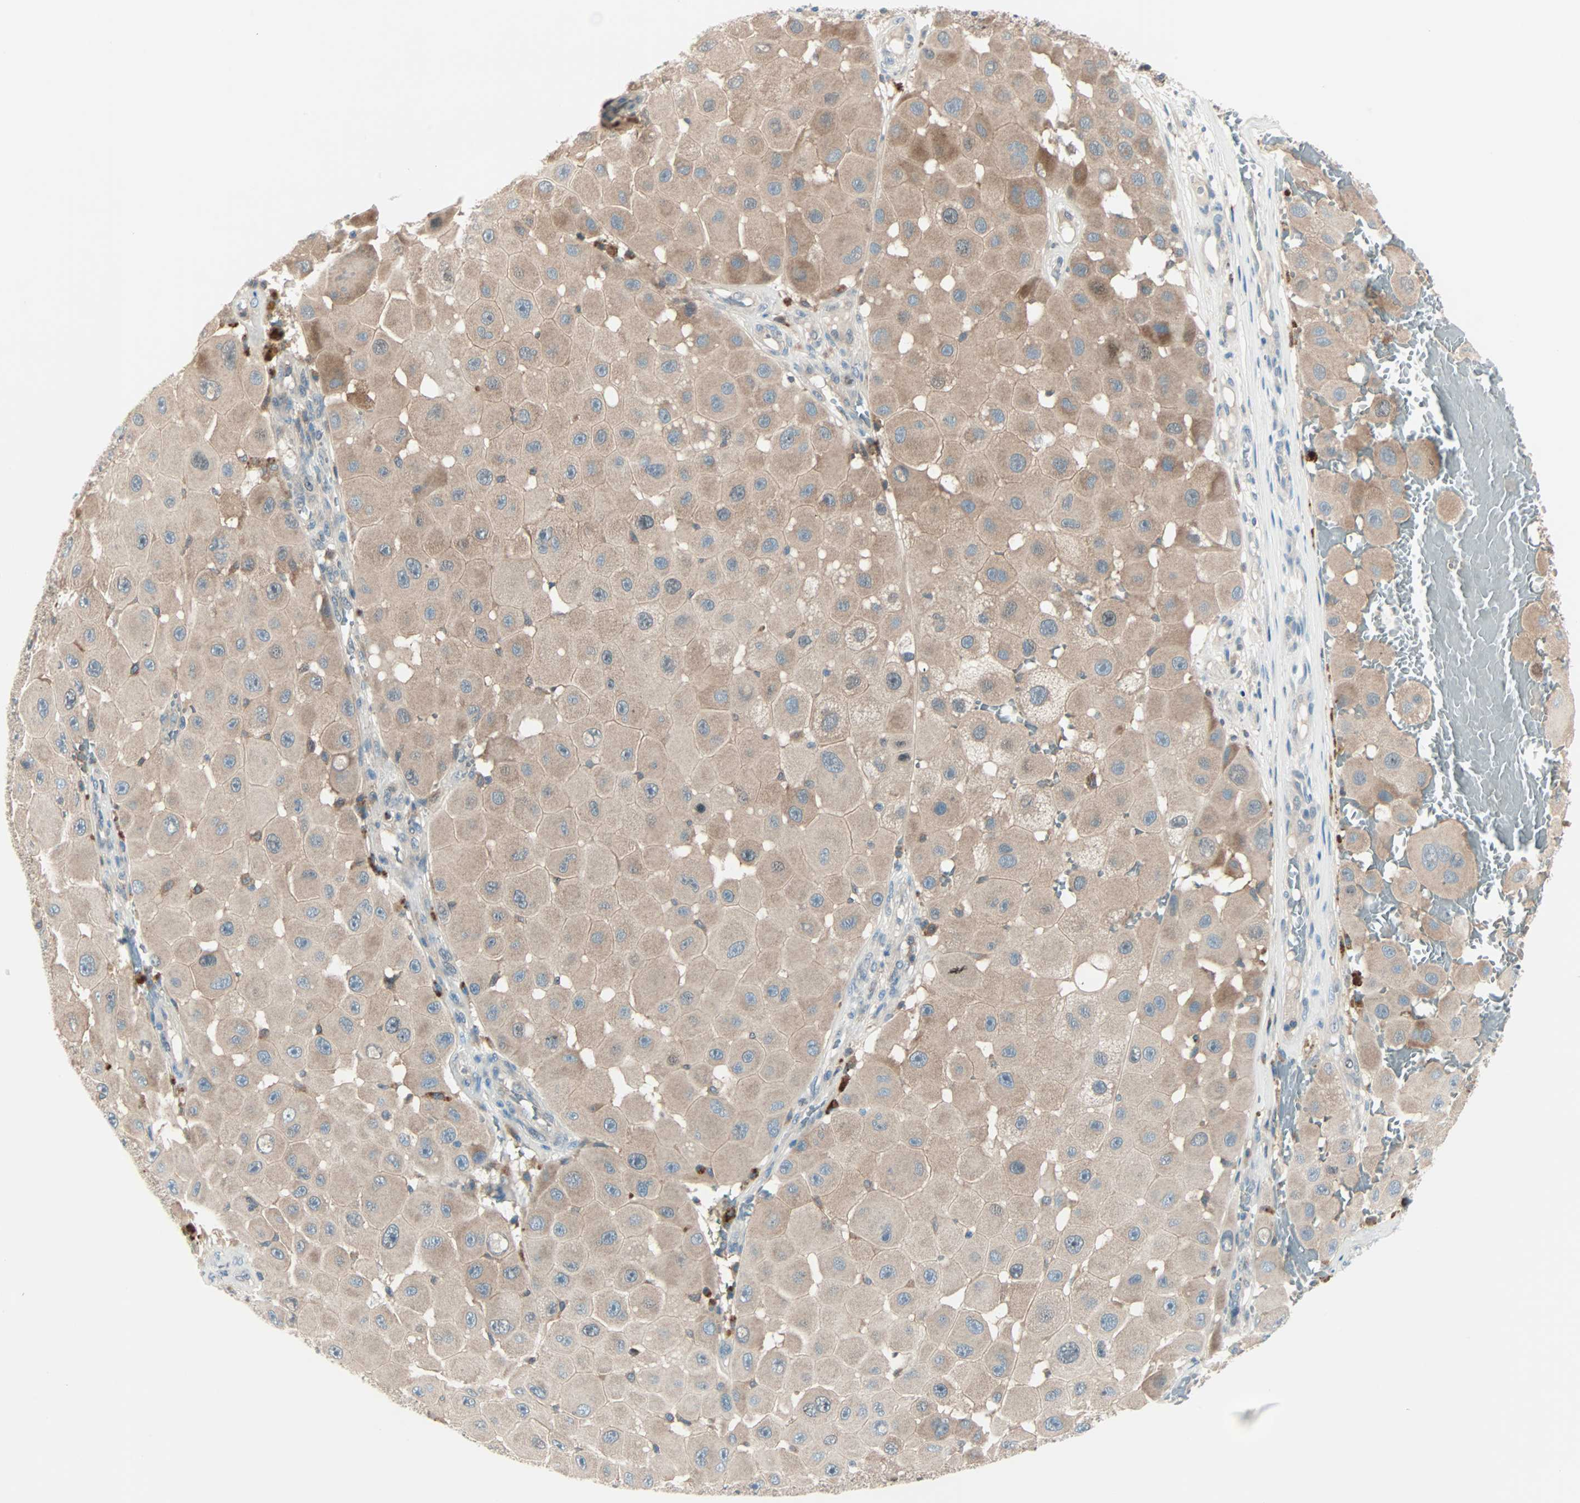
{"staining": {"intensity": "weak", "quantity": ">75%", "location": "cytoplasmic/membranous"}, "tissue": "melanoma", "cell_type": "Tumor cells", "image_type": "cancer", "snomed": [{"axis": "morphology", "description": "Malignant melanoma, NOS"}, {"axis": "topography", "description": "Skin"}], "caption": "Human malignant melanoma stained with a brown dye displays weak cytoplasmic/membranous positive staining in approximately >75% of tumor cells.", "gene": "SMIM8", "patient": {"sex": "female", "age": 81}}